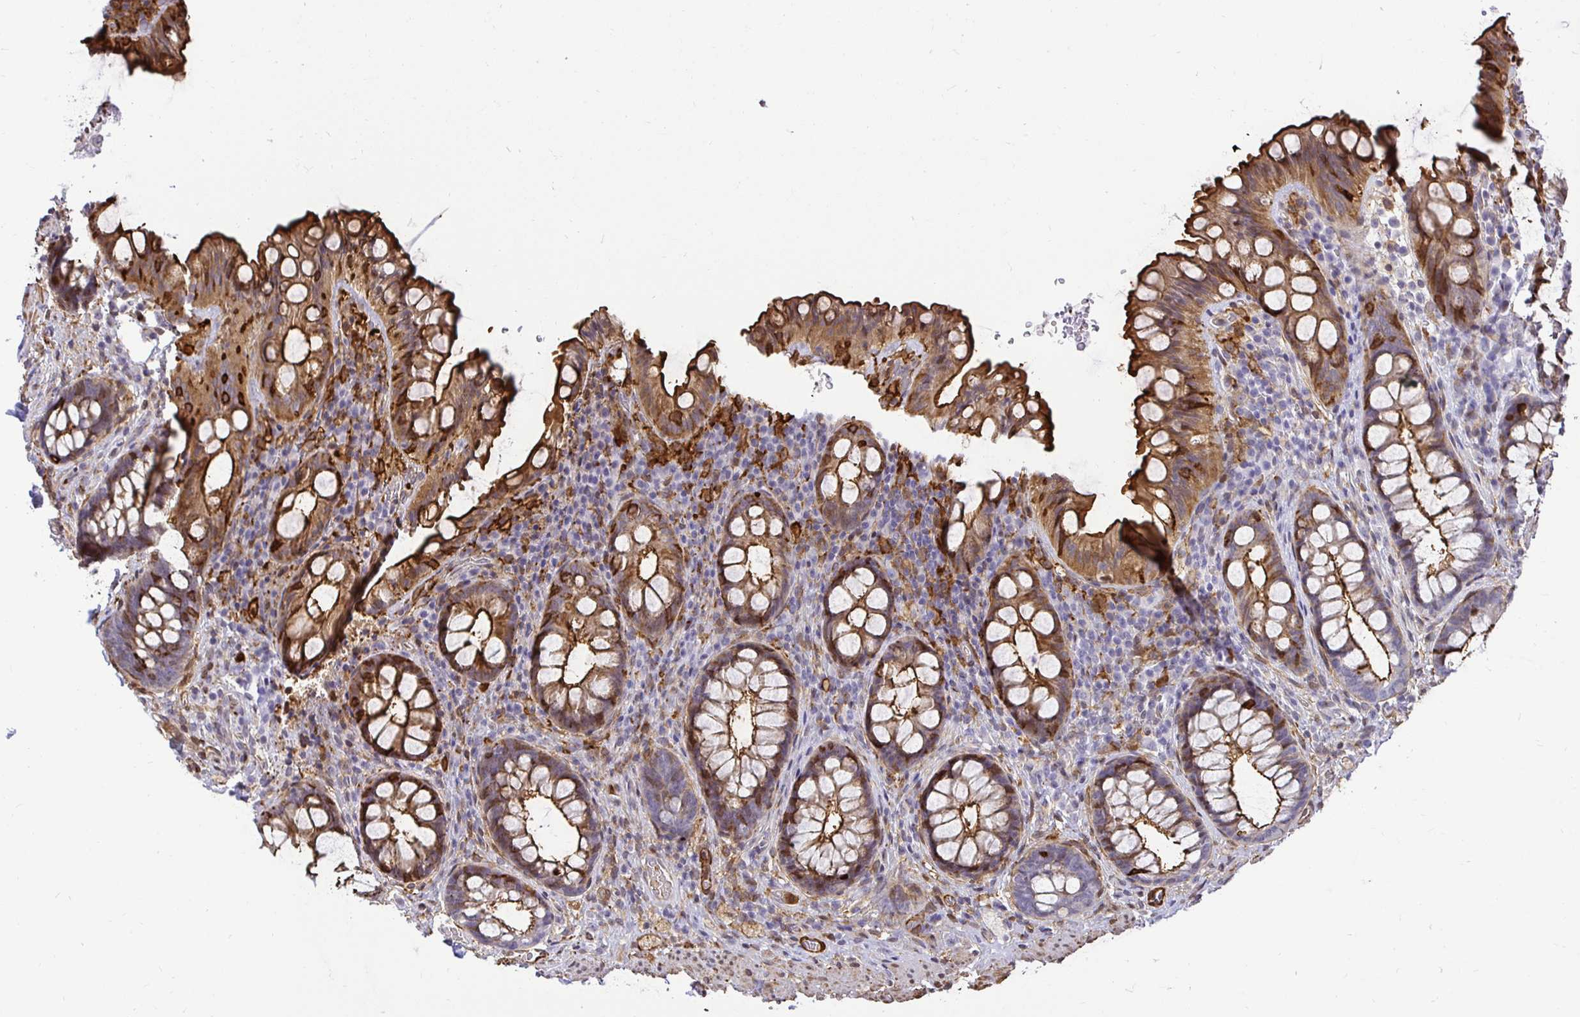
{"staining": {"intensity": "strong", "quantity": ">75%", "location": "cytoplasmic/membranous"}, "tissue": "rectum", "cell_type": "Glandular cells", "image_type": "normal", "snomed": [{"axis": "morphology", "description": "Normal tissue, NOS"}, {"axis": "topography", "description": "Rectum"}, {"axis": "topography", "description": "Peripheral nerve tissue"}], "caption": "High-magnification brightfield microscopy of benign rectum stained with DAB (3,3'-diaminobenzidine) (brown) and counterstained with hematoxylin (blue). glandular cells exhibit strong cytoplasmic/membranous positivity is appreciated in about>75% of cells.", "gene": "GSN", "patient": {"sex": "female", "age": 69}}